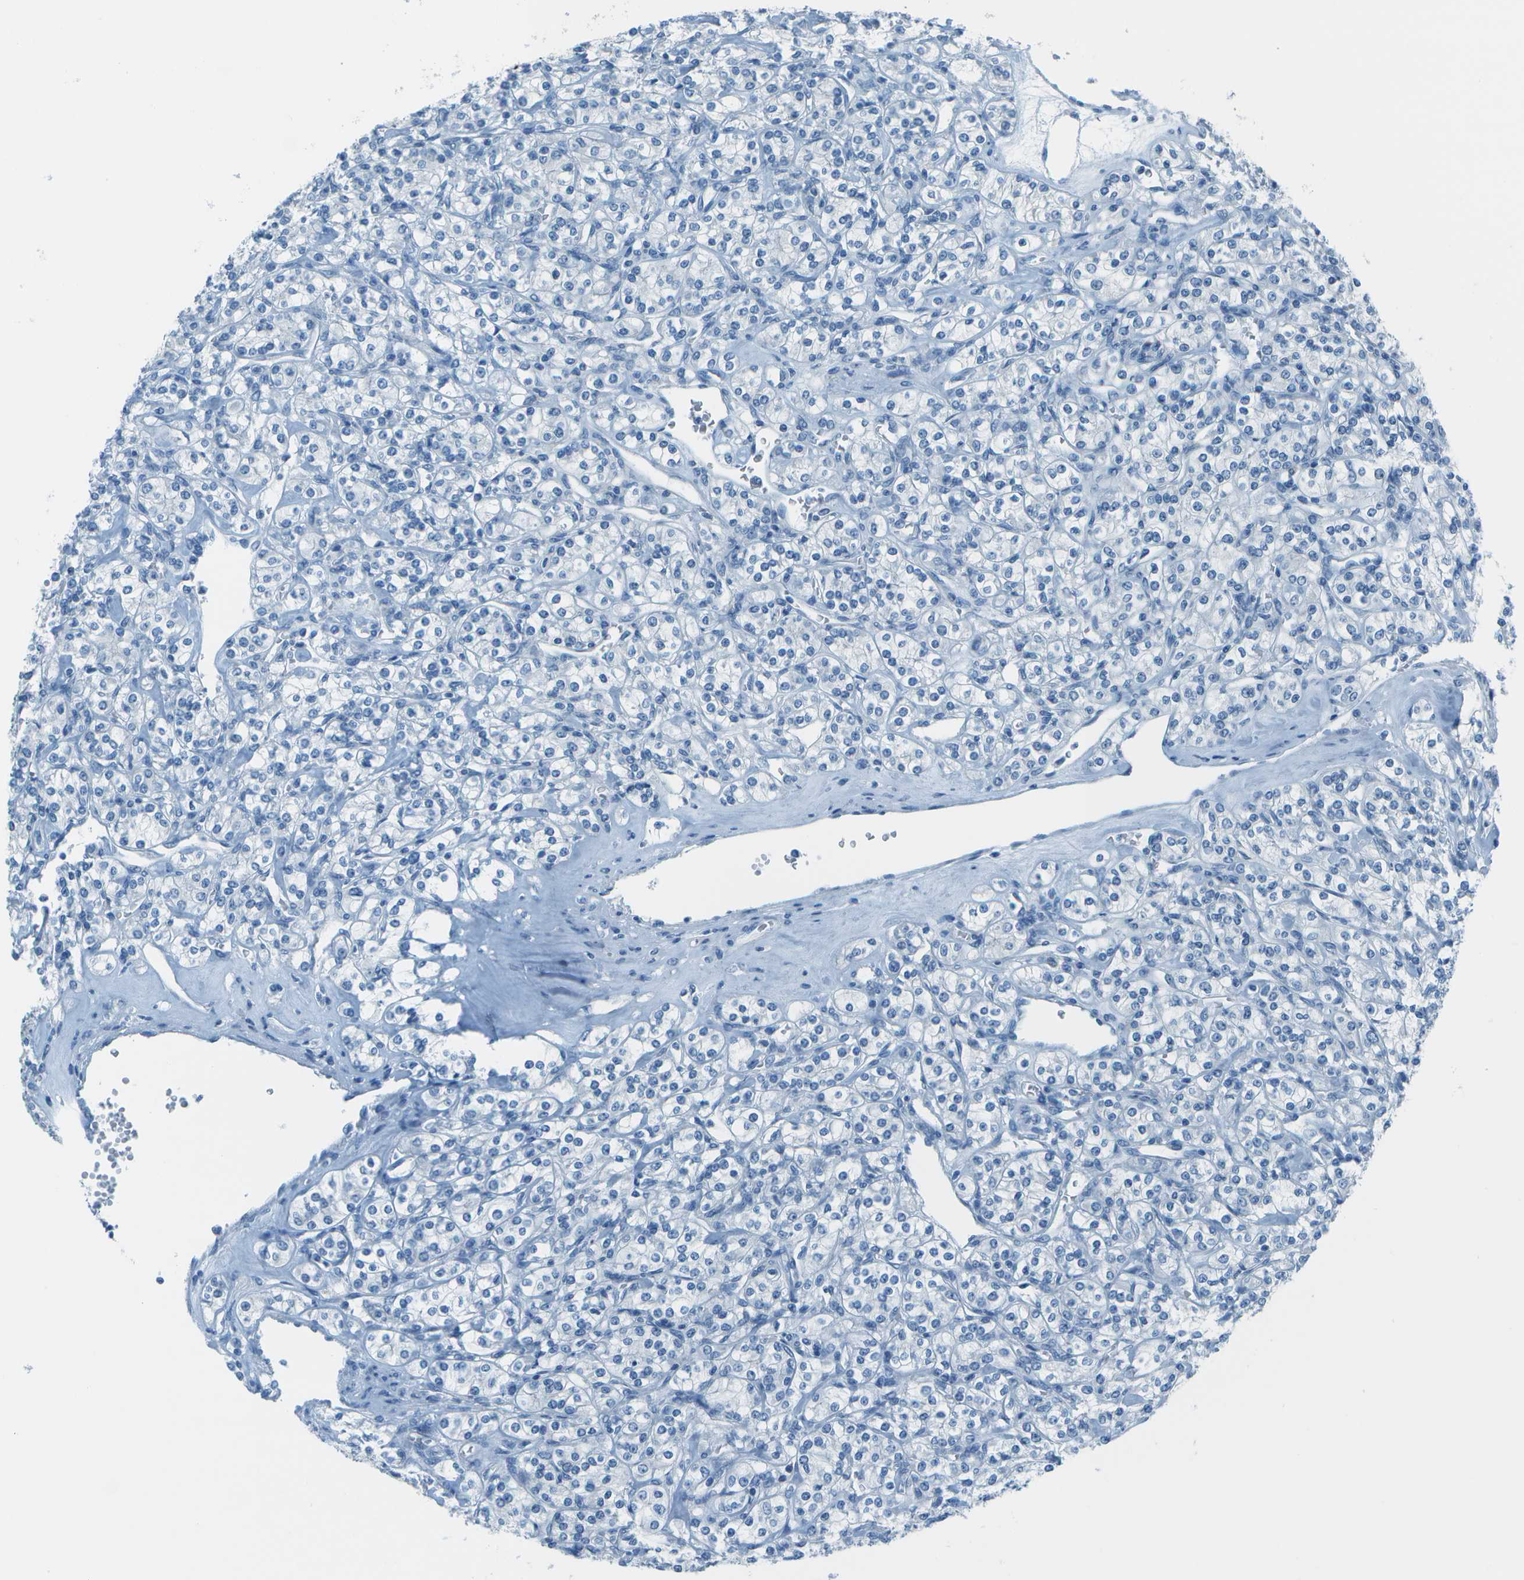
{"staining": {"intensity": "negative", "quantity": "none", "location": "none"}, "tissue": "renal cancer", "cell_type": "Tumor cells", "image_type": "cancer", "snomed": [{"axis": "morphology", "description": "Adenocarcinoma, NOS"}, {"axis": "topography", "description": "Kidney"}], "caption": "The photomicrograph reveals no significant positivity in tumor cells of renal adenocarcinoma. The staining is performed using DAB (3,3'-diaminobenzidine) brown chromogen with nuclei counter-stained in using hematoxylin.", "gene": "FGF1", "patient": {"sex": "male", "age": 77}}